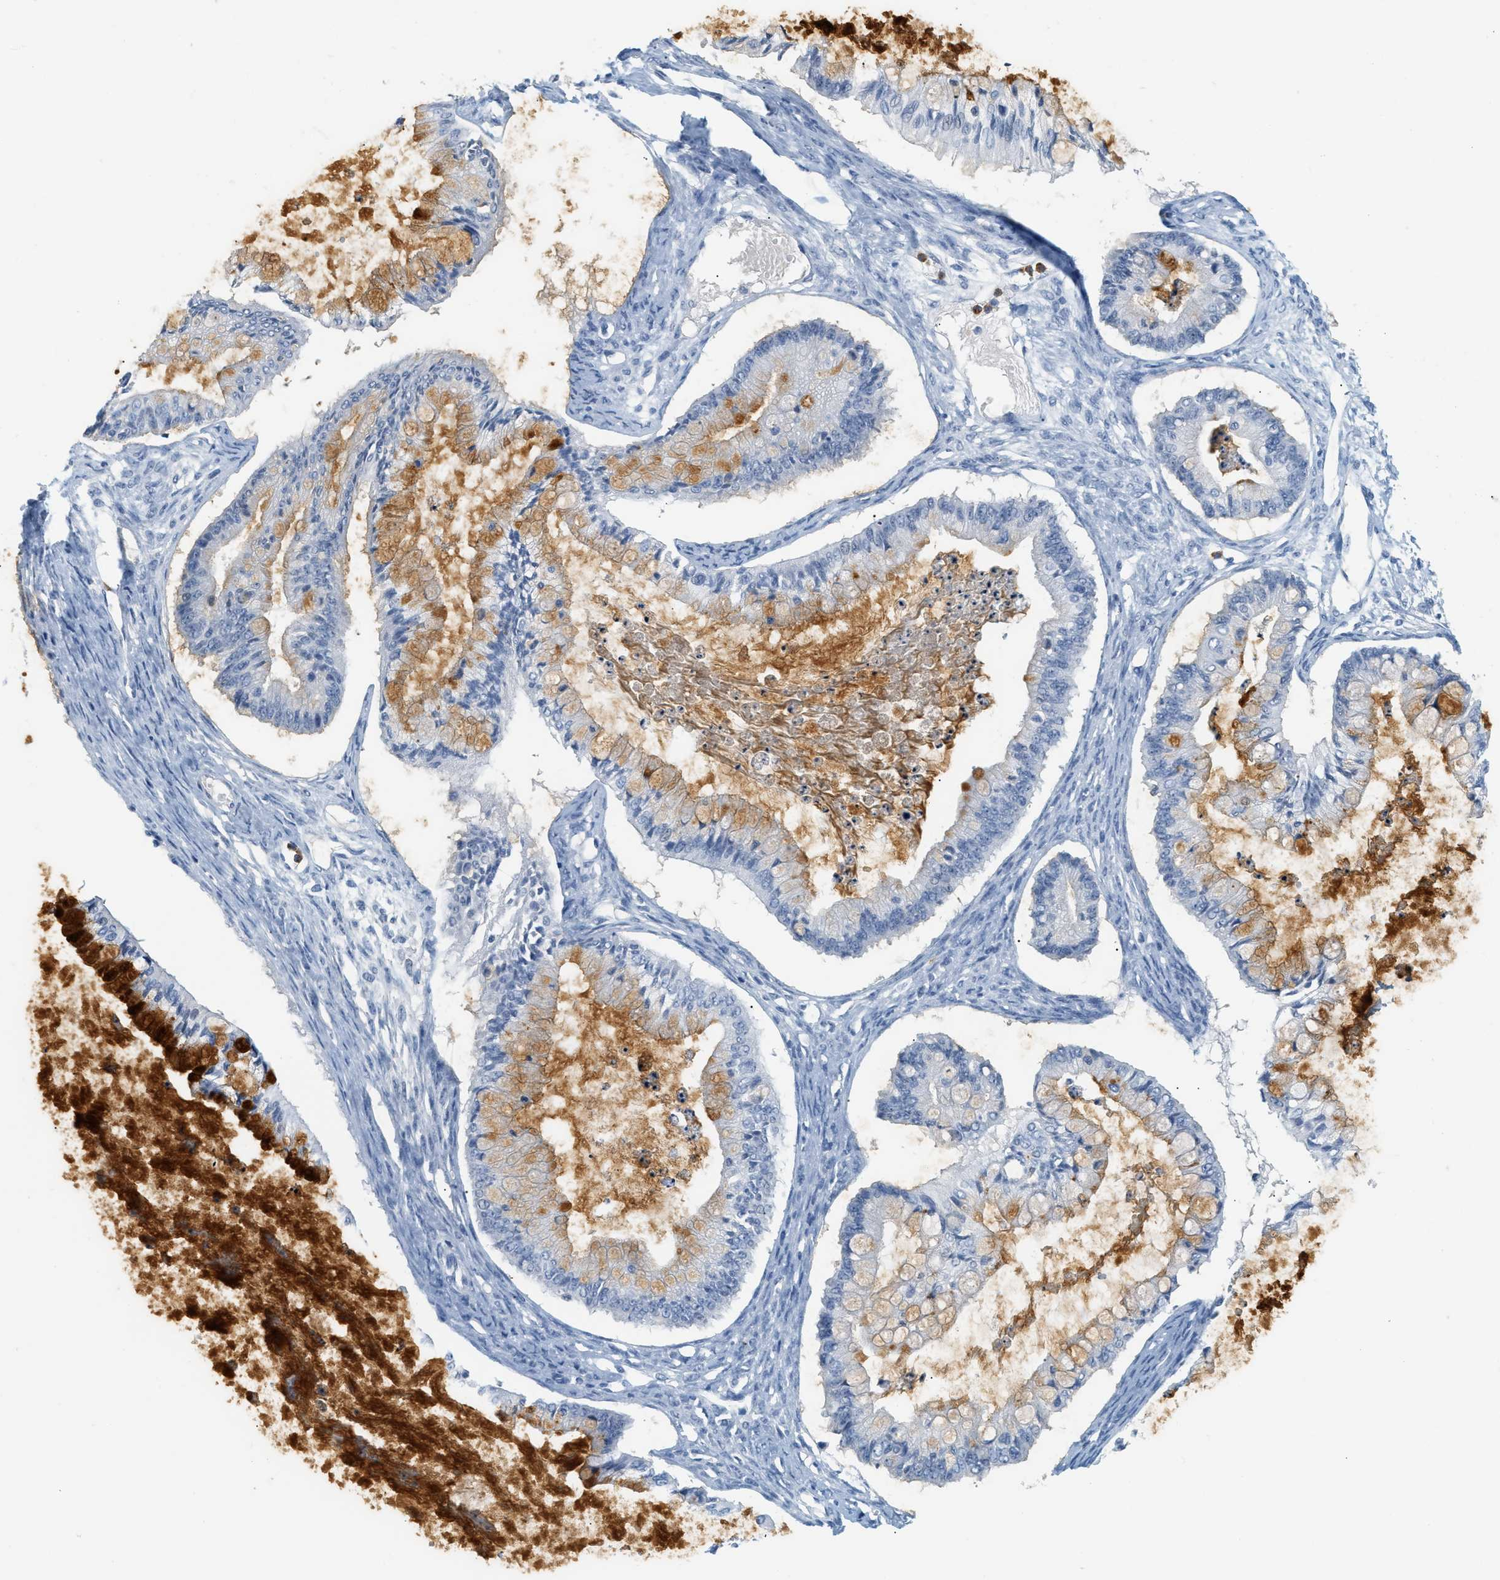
{"staining": {"intensity": "strong", "quantity": "<25%", "location": "cytoplasmic/membranous,nuclear"}, "tissue": "ovarian cancer", "cell_type": "Tumor cells", "image_type": "cancer", "snomed": [{"axis": "morphology", "description": "Cystadenocarcinoma, mucinous, NOS"}, {"axis": "topography", "description": "Ovary"}], "caption": "A brown stain highlights strong cytoplasmic/membranous and nuclear staining of a protein in ovarian cancer tumor cells. (DAB = brown stain, brightfield microscopy at high magnification).", "gene": "LCN2", "patient": {"sex": "female", "age": 57}}